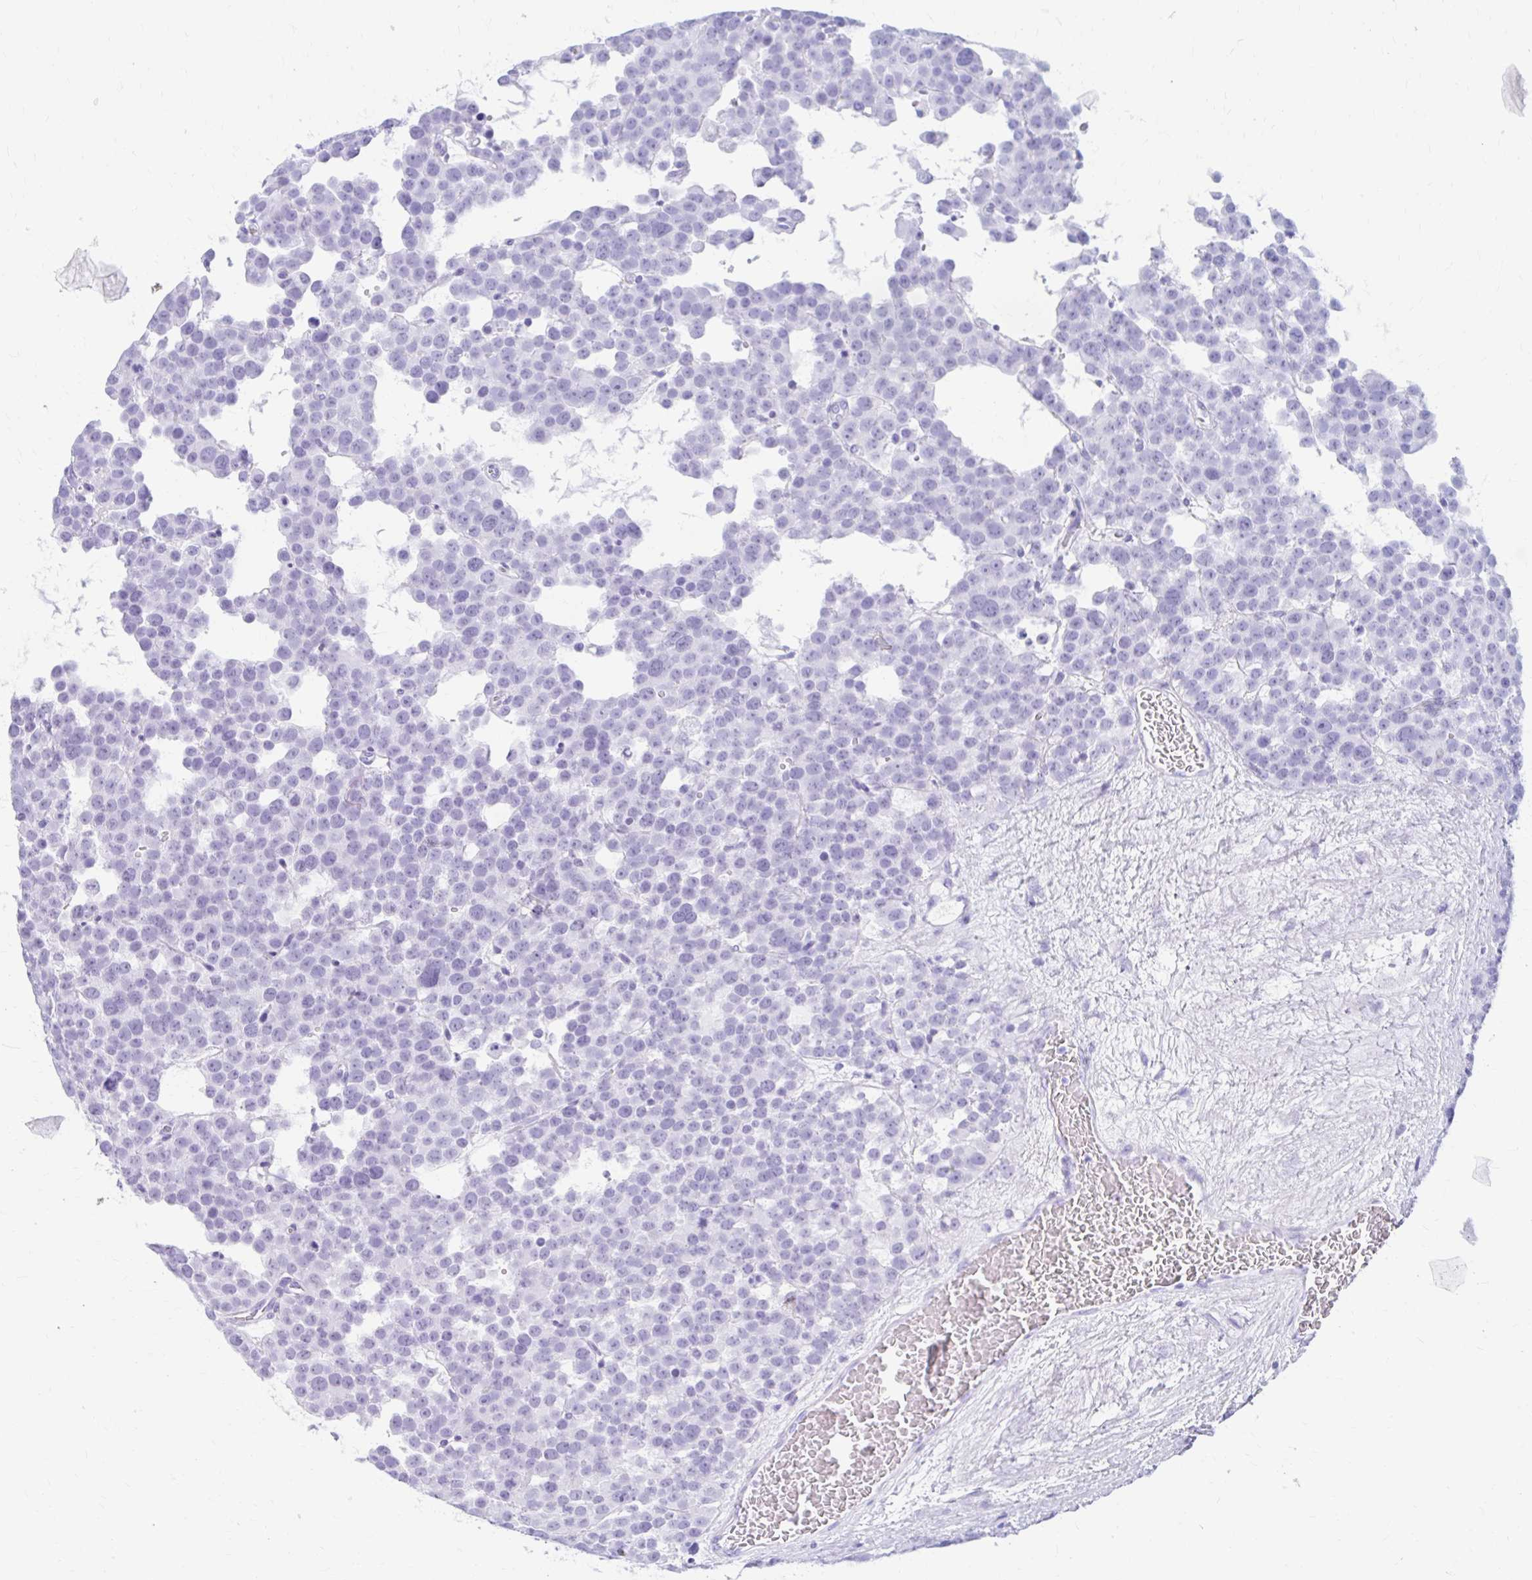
{"staining": {"intensity": "negative", "quantity": "none", "location": "none"}, "tissue": "testis cancer", "cell_type": "Tumor cells", "image_type": "cancer", "snomed": [{"axis": "morphology", "description": "Seminoma, NOS"}, {"axis": "topography", "description": "Testis"}], "caption": "IHC of human seminoma (testis) displays no expression in tumor cells.", "gene": "NSG2", "patient": {"sex": "male", "age": 71}}